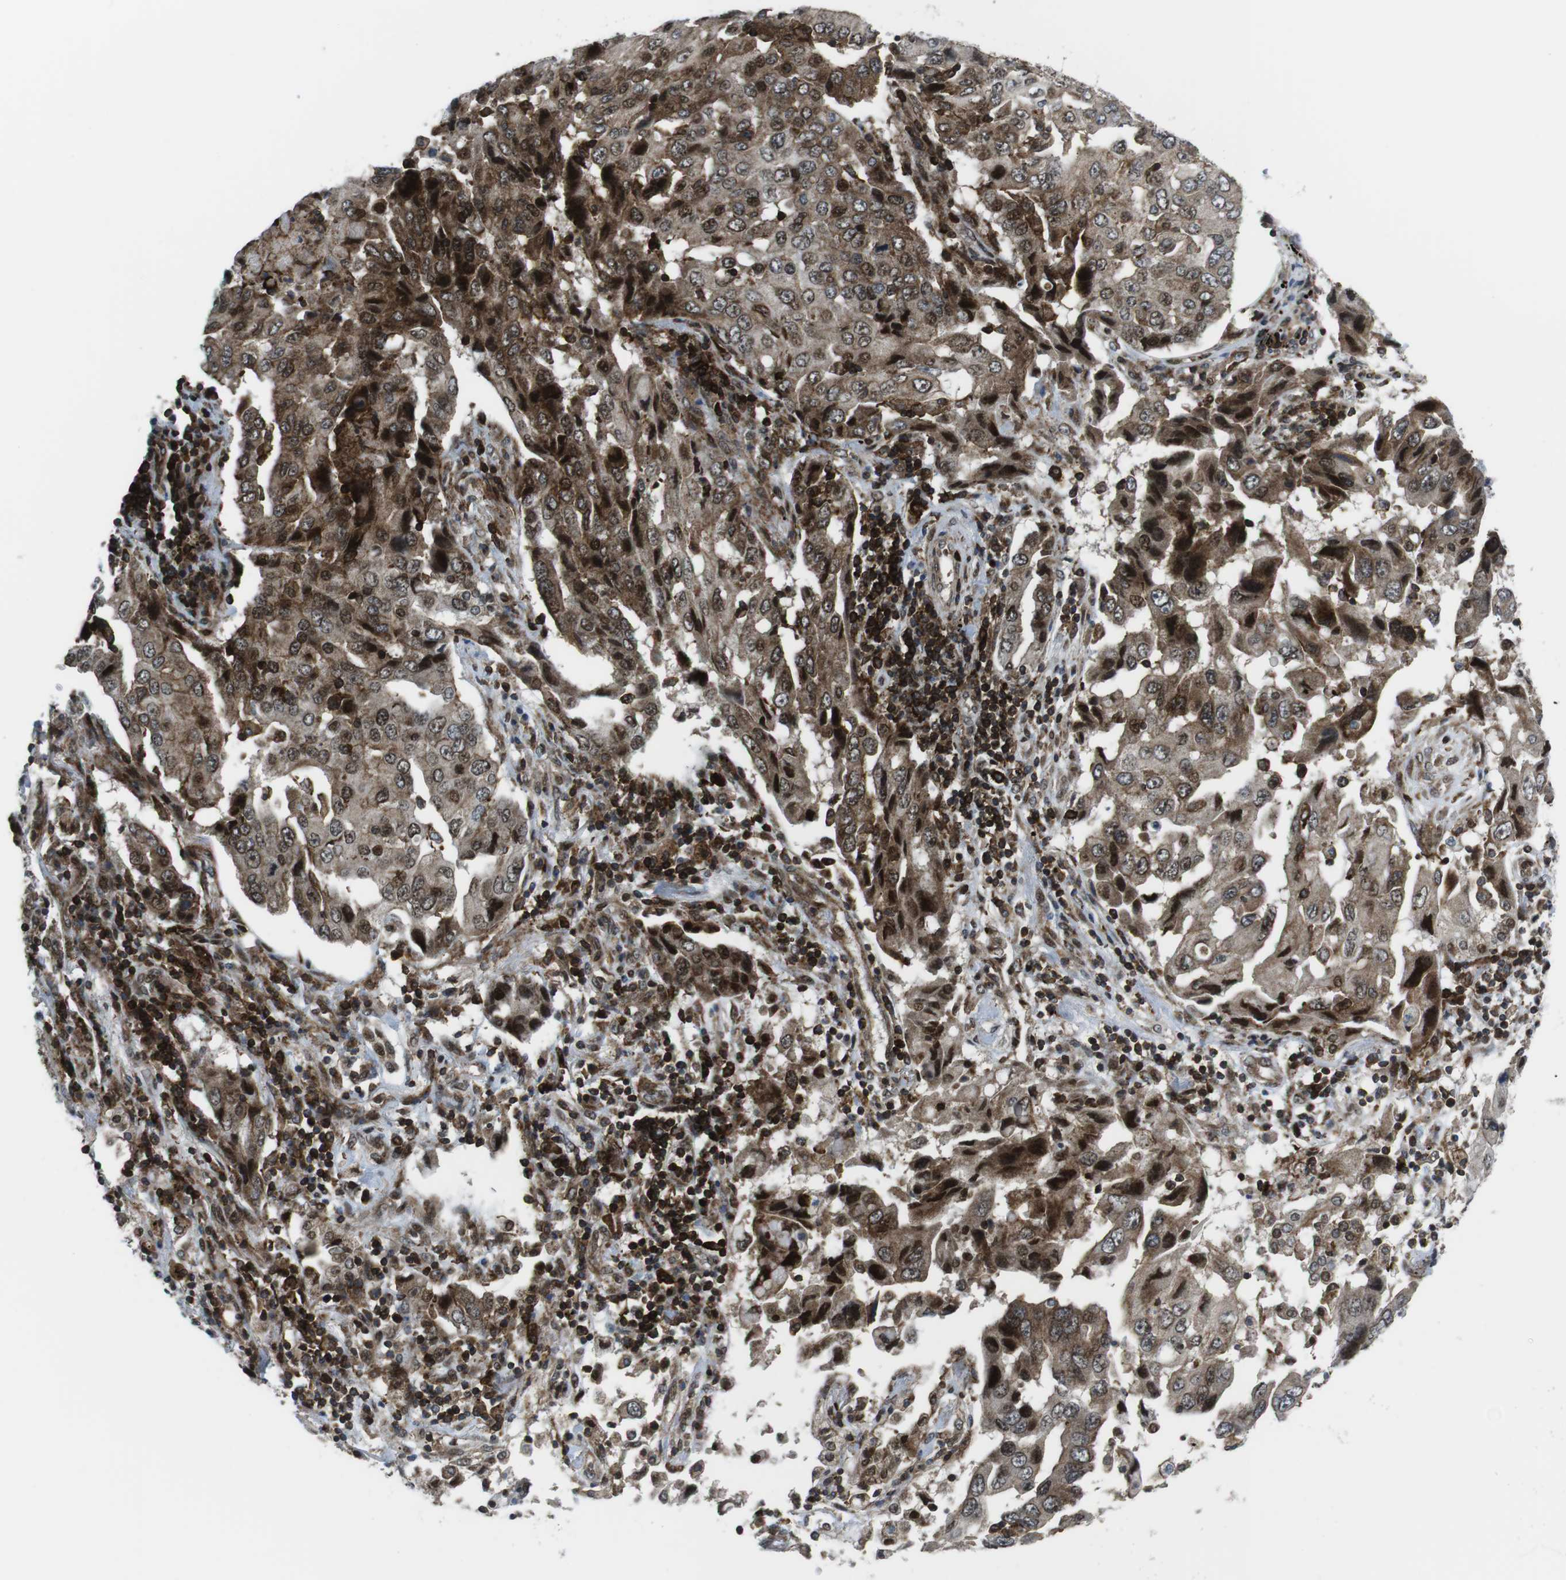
{"staining": {"intensity": "strong", "quantity": "25%-75%", "location": "cytoplasmic/membranous,nuclear"}, "tissue": "lung cancer", "cell_type": "Tumor cells", "image_type": "cancer", "snomed": [{"axis": "morphology", "description": "Adenocarcinoma, NOS"}, {"axis": "topography", "description": "Lung"}], "caption": "High-magnification brightfield microscopy of lung cancer stained with DAB (brown) and counterstained with hematoxylin (blue). tumor cells exhibit strong cytoplasmic/membranous and nuclear positivity is seen in approximately25%-75% of cells.", "gene": "CUL7", "patient": {"sex": "female", "age": 65}}